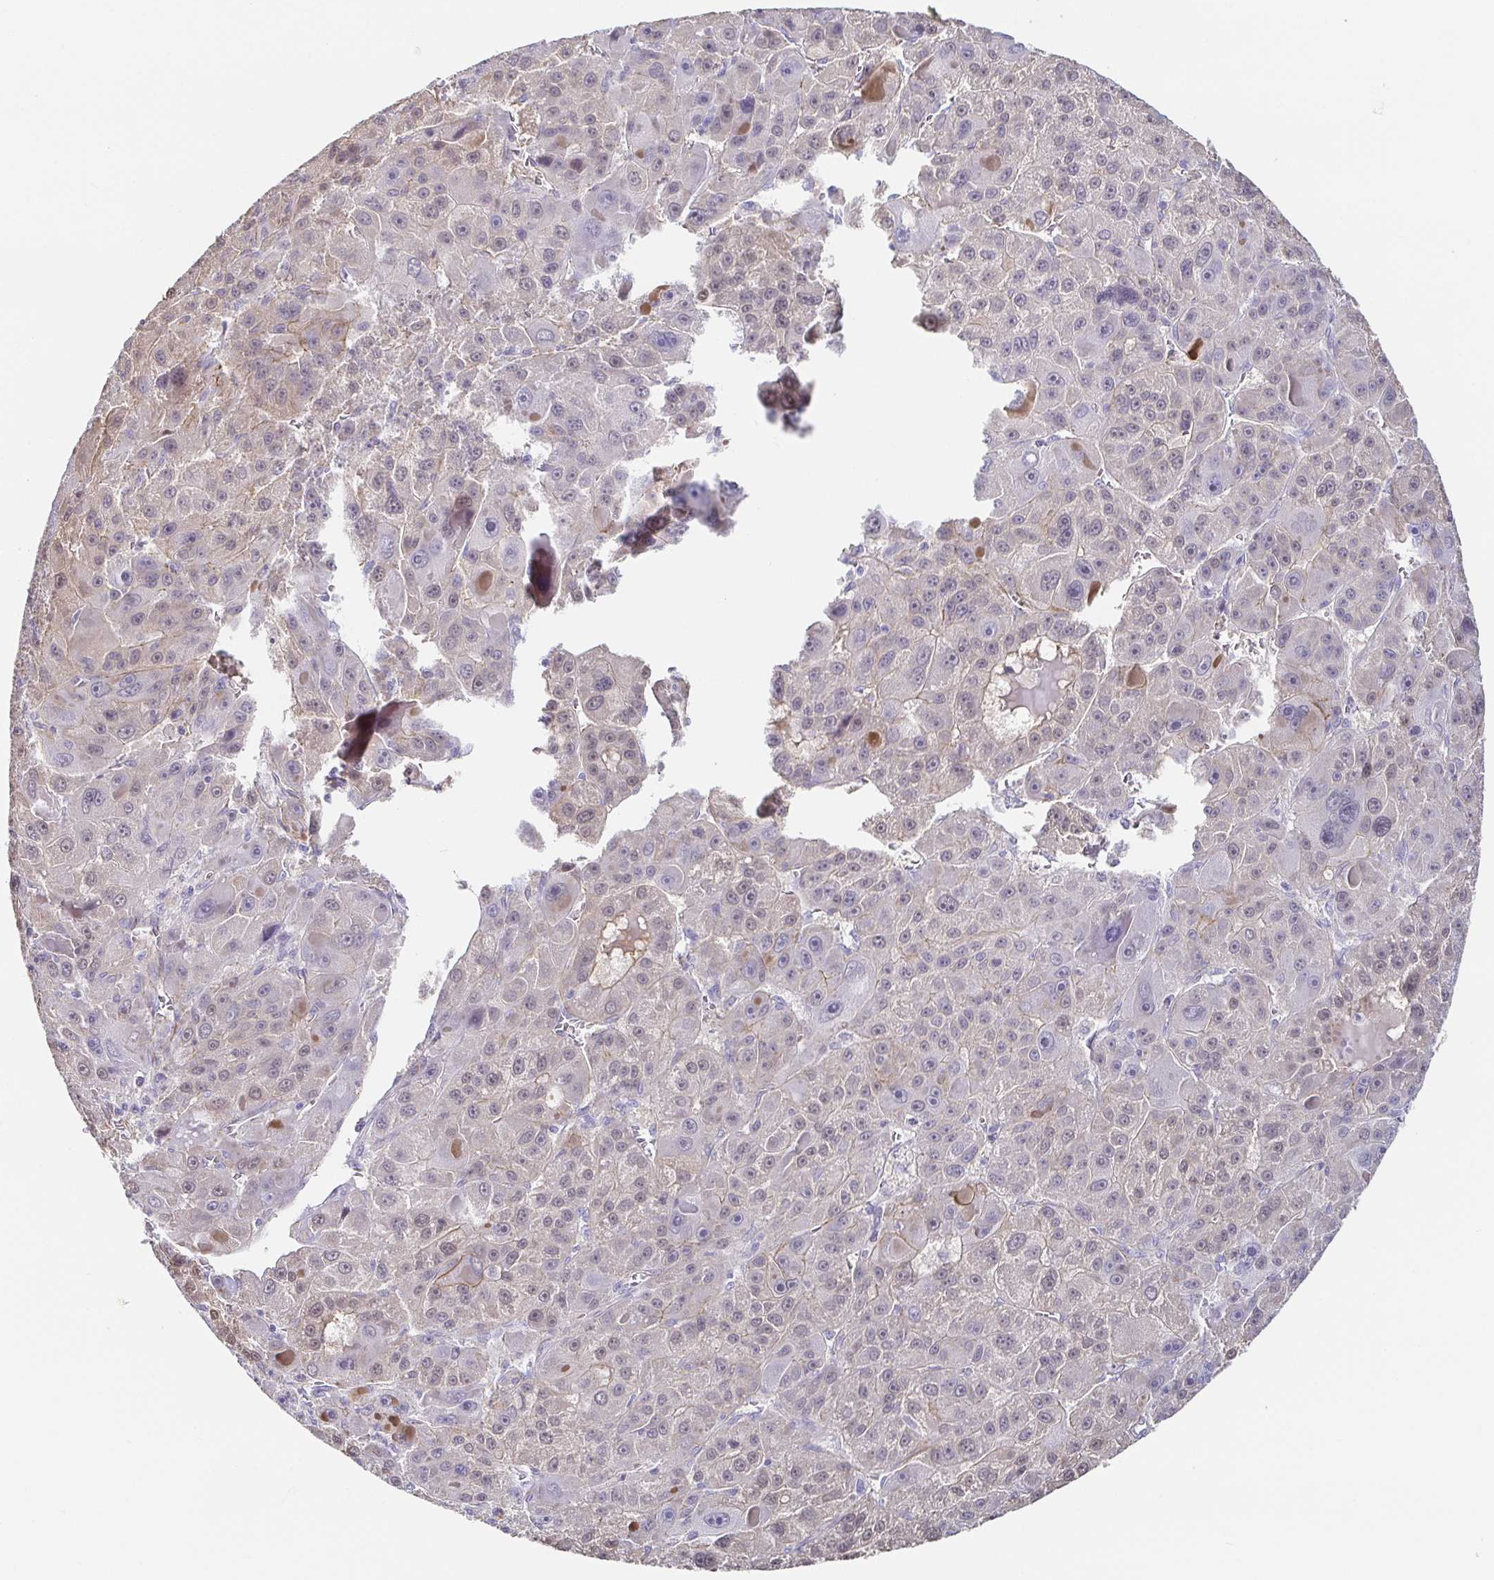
{"staining": {"intensity": "negative", "quantity": "none", "location": "none"}, "tissue": "liver cancer", "cell_type": "Tumor cells", "image_type": "cancer", "snomed": [{"axis": "morphology", "description": "Carcinoma, Hepatocellular, NOS"}, {"axis": "topography", "description": "Liver"}], "caption": "Histopathology image shows no protein positivity in tumor cells of liver hepatocellular carcinoma tissue. (DAB immunohistochemistry visualized using brightfield microscopy, high magnification).", "gene": "PIWIL3", "patient": {"sex": "male", "age": 76}}